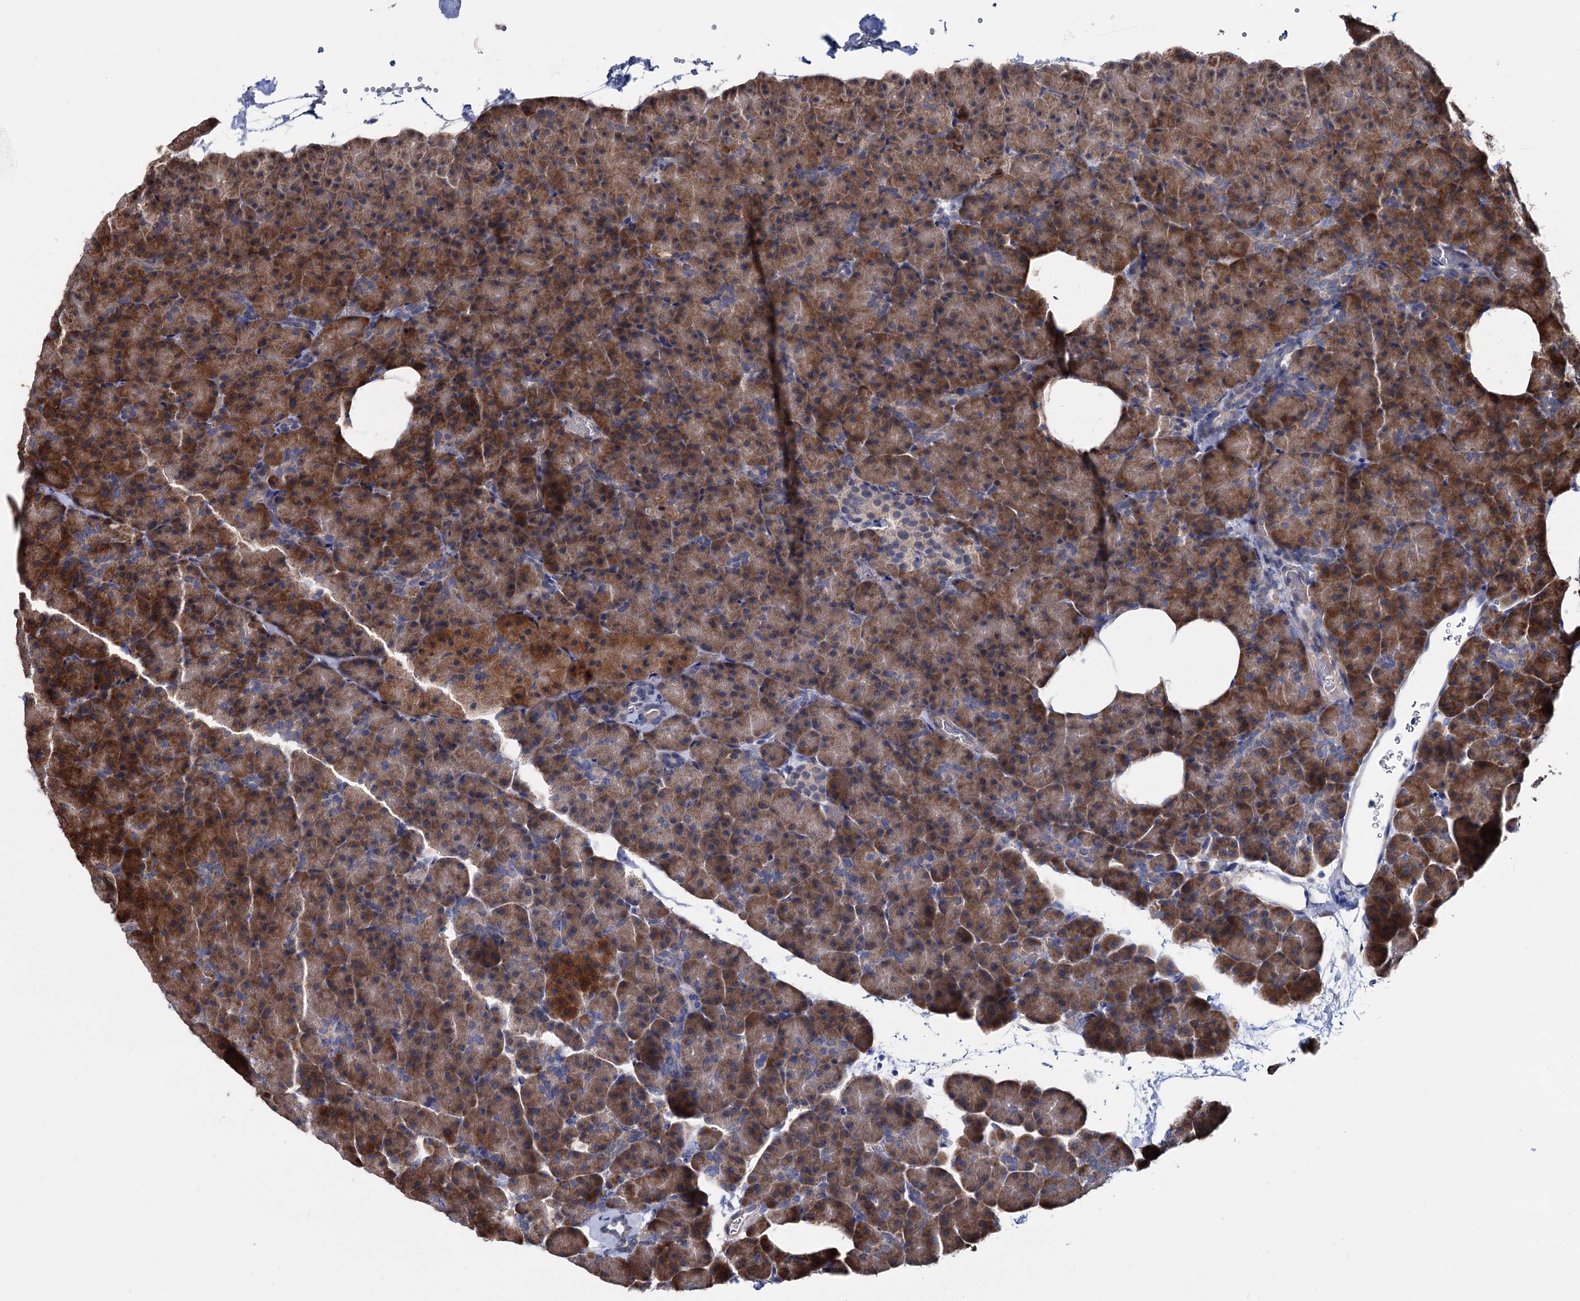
{"staining": {"intensity": "strong", "quantity": ">75%", "location": "cytoplasmic/membranous"}, "tissue": "pancreas", "cell_type": "Exocrine glandular cells", "image_type": "normal", "snomed": [{"axis": "morphology", "description": "Normal tissue, NOS"}, {"axis": "morphology", "description": "Carcinoid, malignant, NOS"}, {"axis": "topography", "description": "Pancreas"}], "caption": "Protein expression analysis of normal pancreas displays strong cytoplasmic/membranous expression in about >75% of exocrine glandular cells.", "gene": "ALKBH7", "patient": {"sex": "female", "age": 35}}